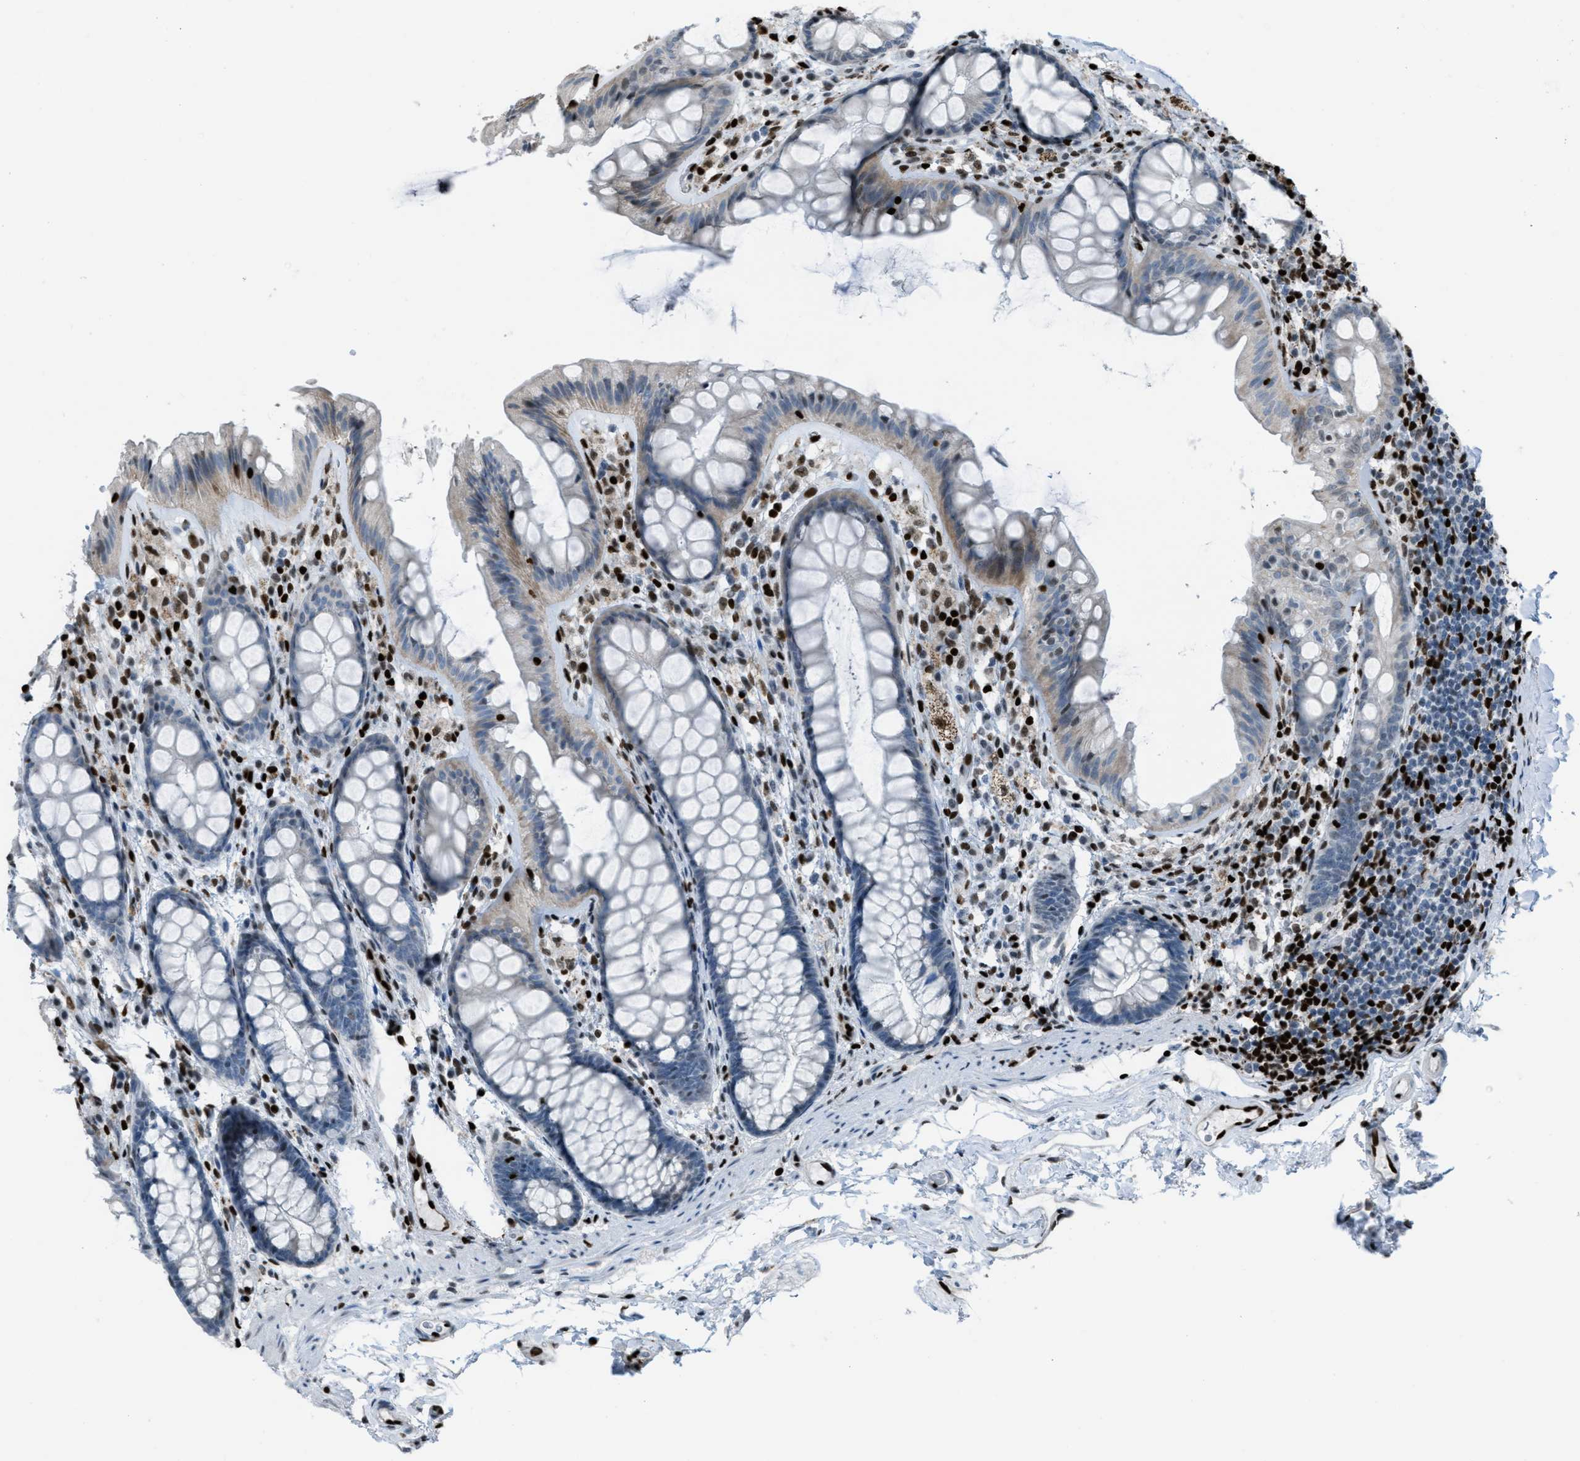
{"staining": {"intensity": "strong", "quantity": ">75%", "location": "nuclear"}, "tissue": "colon", "cell_type": "Endothelial cells", "image_type": "normal", "snomed": [{"axis": "morphology", "description": "Normal tissue, NOS"}, {"axis": "topography", "description": "Colon"}], "caption": "An image of colon stained for a protein reveals strong nuclear brown staining in endothelial cells. The staining is performed using DAB (3,3'-diaminobenzidine) brown chromogen to label protein expression. The nuclei are counter-stained blue using hematoxylin.", "gene": "SLFN5", "patient": {"sex": "female", "age": 56}}